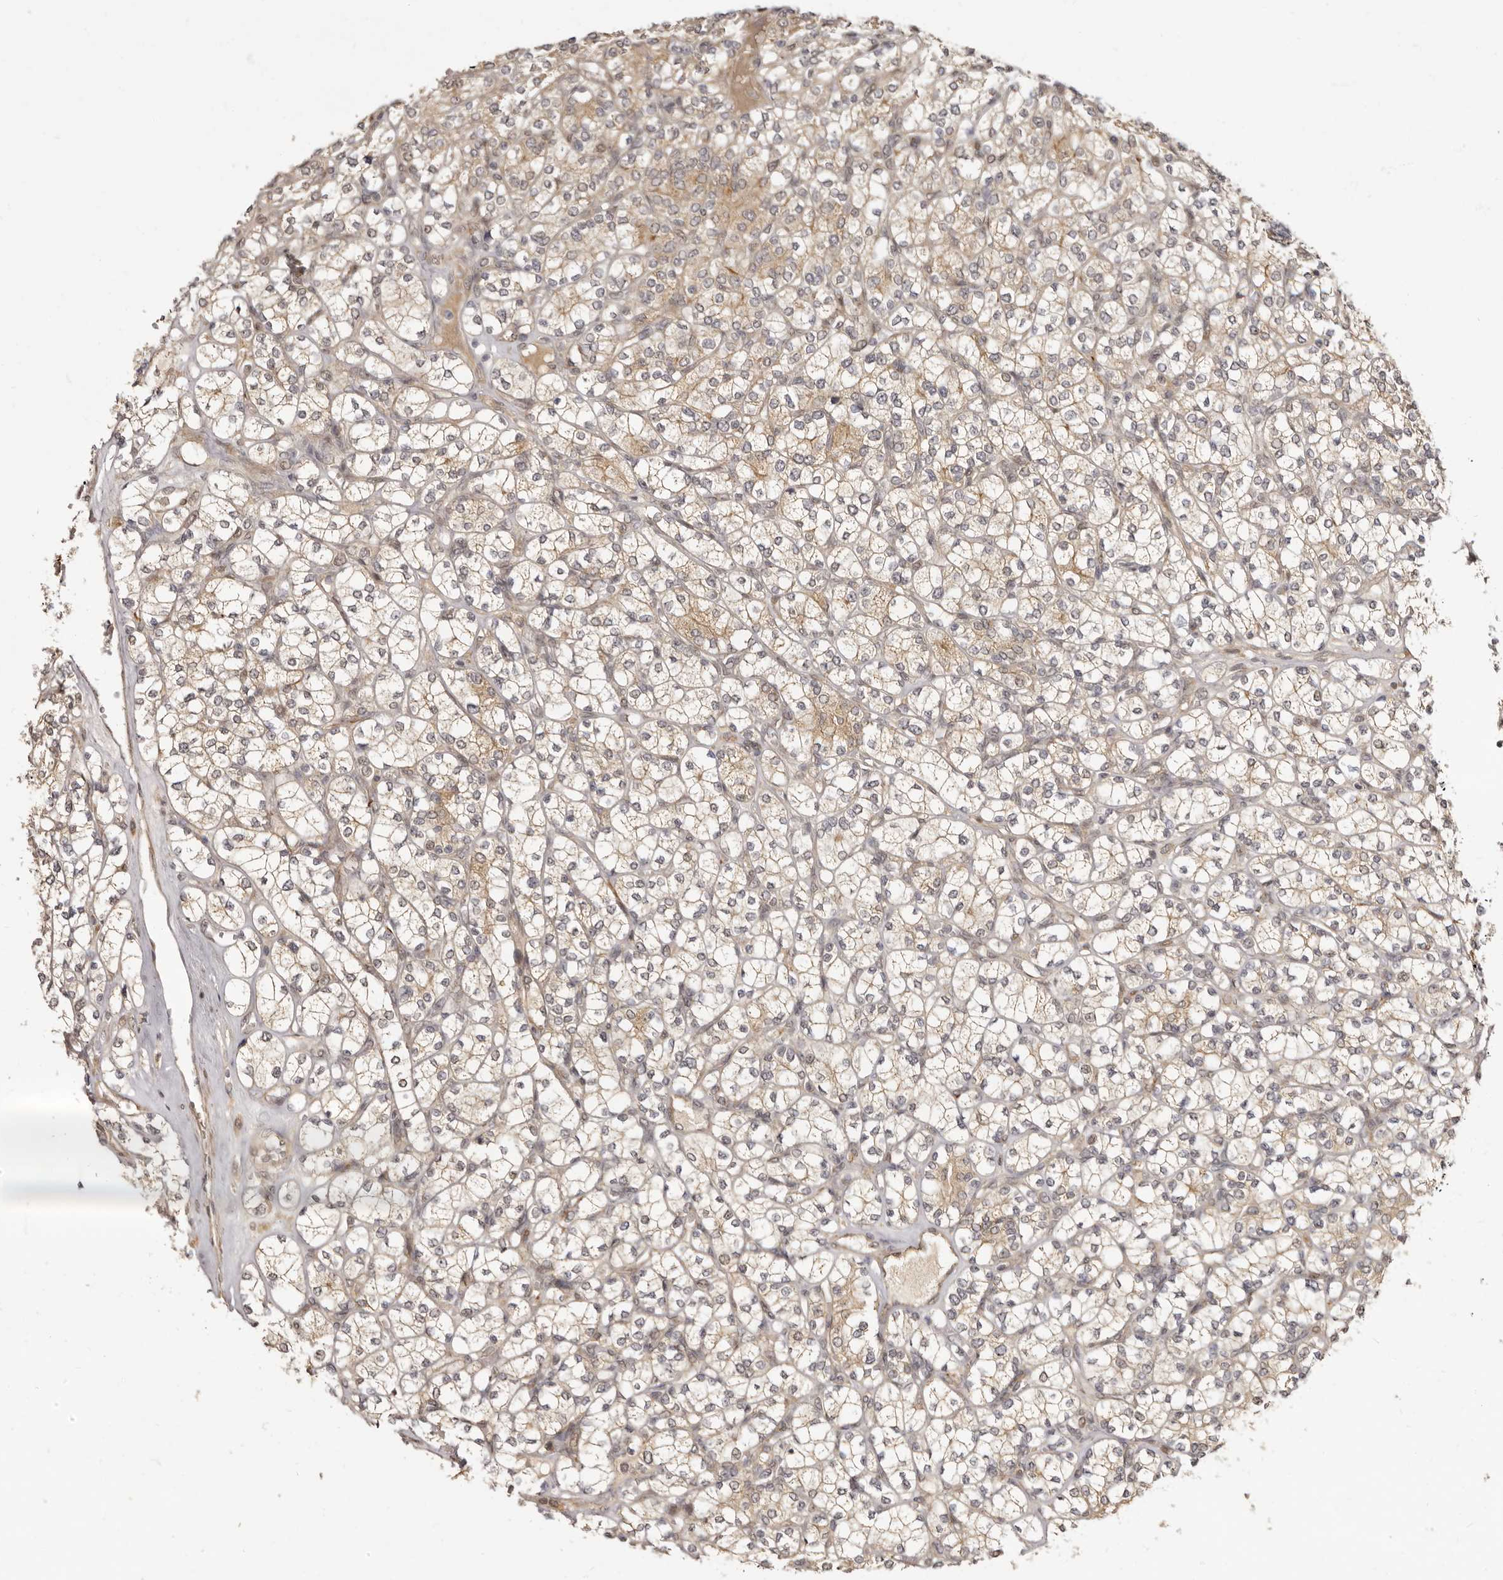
{"staining": {"intensity": "weak", "quantity": ">75%", "location": "cytoplasmic/membranous"}, "tissue": "renal cancer", "cell_type": "Tumor cells", "image_type": "cancer", "snomed": [{"axis": "morphology", "description": "Adenocarcinoma, NOS"}, {"axis": "topography", "description": "Kidney"}], "caption": "Immunohistochemical staining of human renal cancer (adenocarcinoma) shows low levels of weak cytoplasmic/membranous protein positivity in approximately >75% of tumor cells.", "gene": "ZNF326", "patient": {"sex": "male", "age": 77}}